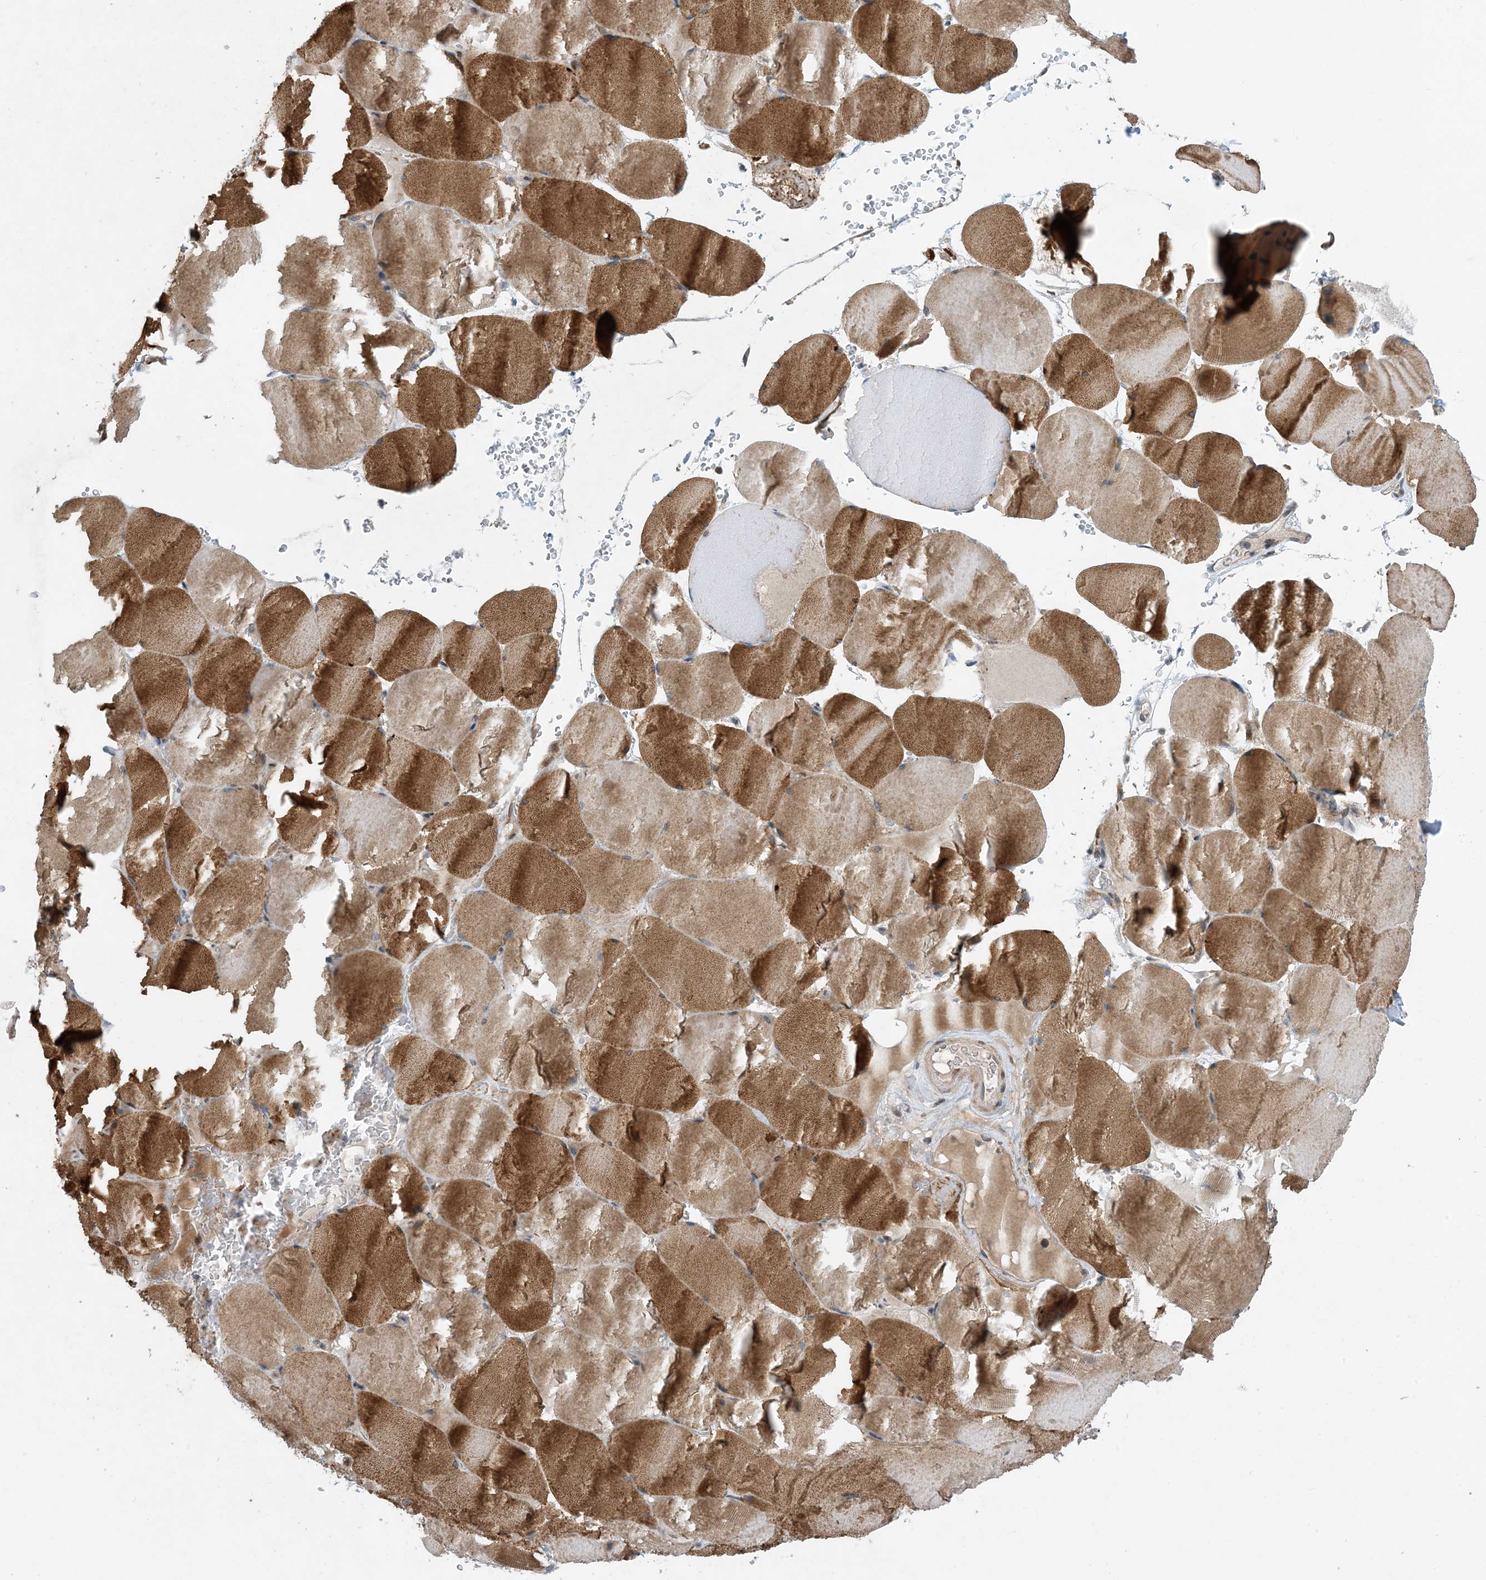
{"staining": {"intensity": "strong", "quantity": "25%-75%", "location": "cytoplasmic/membranous"}, "tissue": "skeletal muscle", "cell_type": "Myocytes", "image_type": "normal", "snomed": [{"axis": "morphology", "description": "Normal tissue, NOS"}, {"axis": "topography", "description": "Skeletal muscle"}, {"axis": "topography", "description": "Head-Neck"}], "caption": "This photomicrograph demonstrates immunohistochemistry staining of benign skeletal muscle, with high strong cytoplasmic/membranous staining in about 25%-75% of myocytes.", "gene": "PHOSPHO2", "patient": {"sex": "male", "age": 66}}